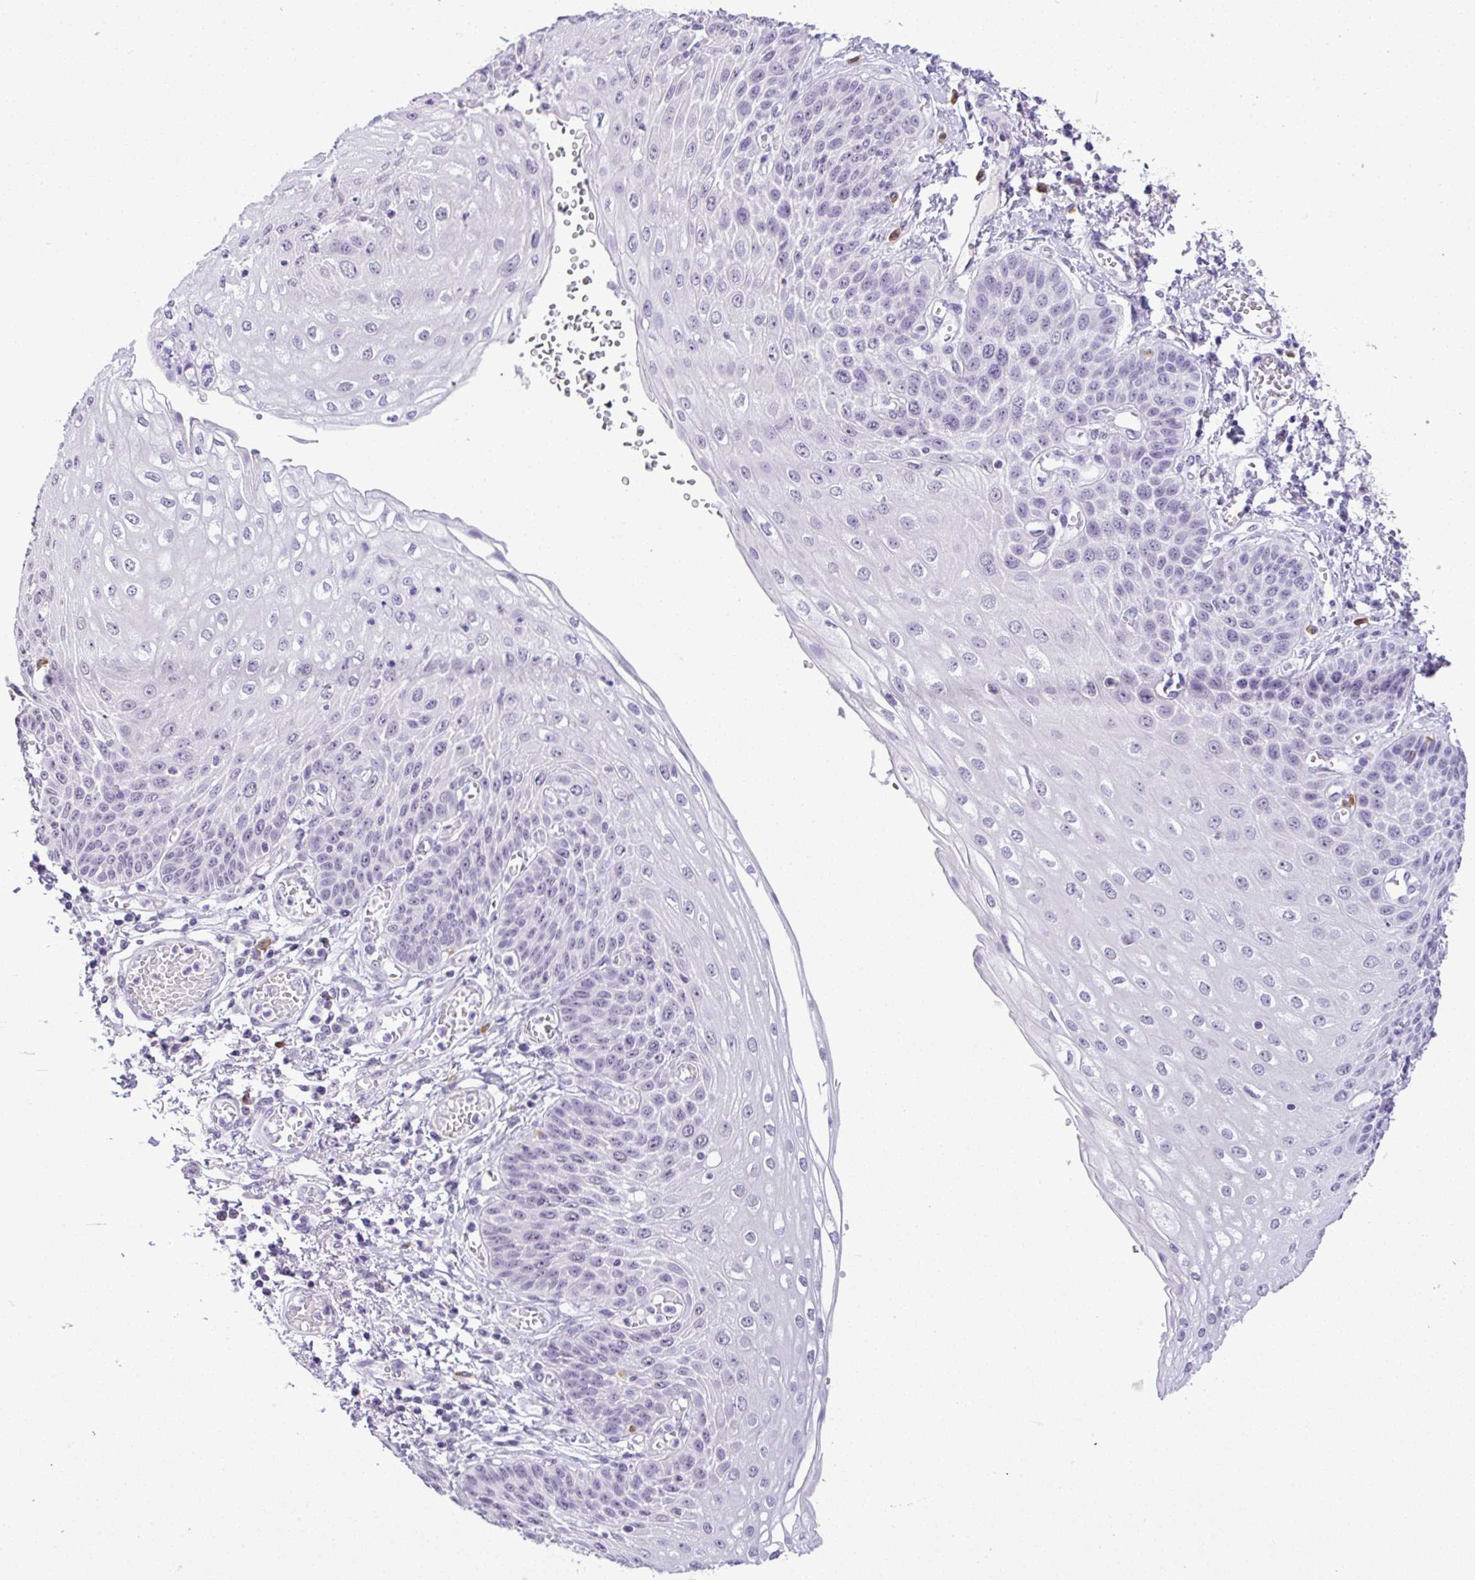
{"staining": {"intensity": "negative", "quantity": "none", "location": "none"}, "tissue": "esophagus", "cell_type": "Squamous epithelial cells", "image_type": "normal", "snomed": [{"axis": "morphology", "description": "Normal tissue, NOS"}, {"axis": "morphology", "description": "Adenocarcinoma, NOS"}, {"axis": "topography", "description": "Esophagus"}], "caption": "Immunohistochemical staining of benign human esophagus reveals no significant expression in squamous epithelial cells.", "gene": "YBX2", "patient": {"sex": "male", "age": 81}}